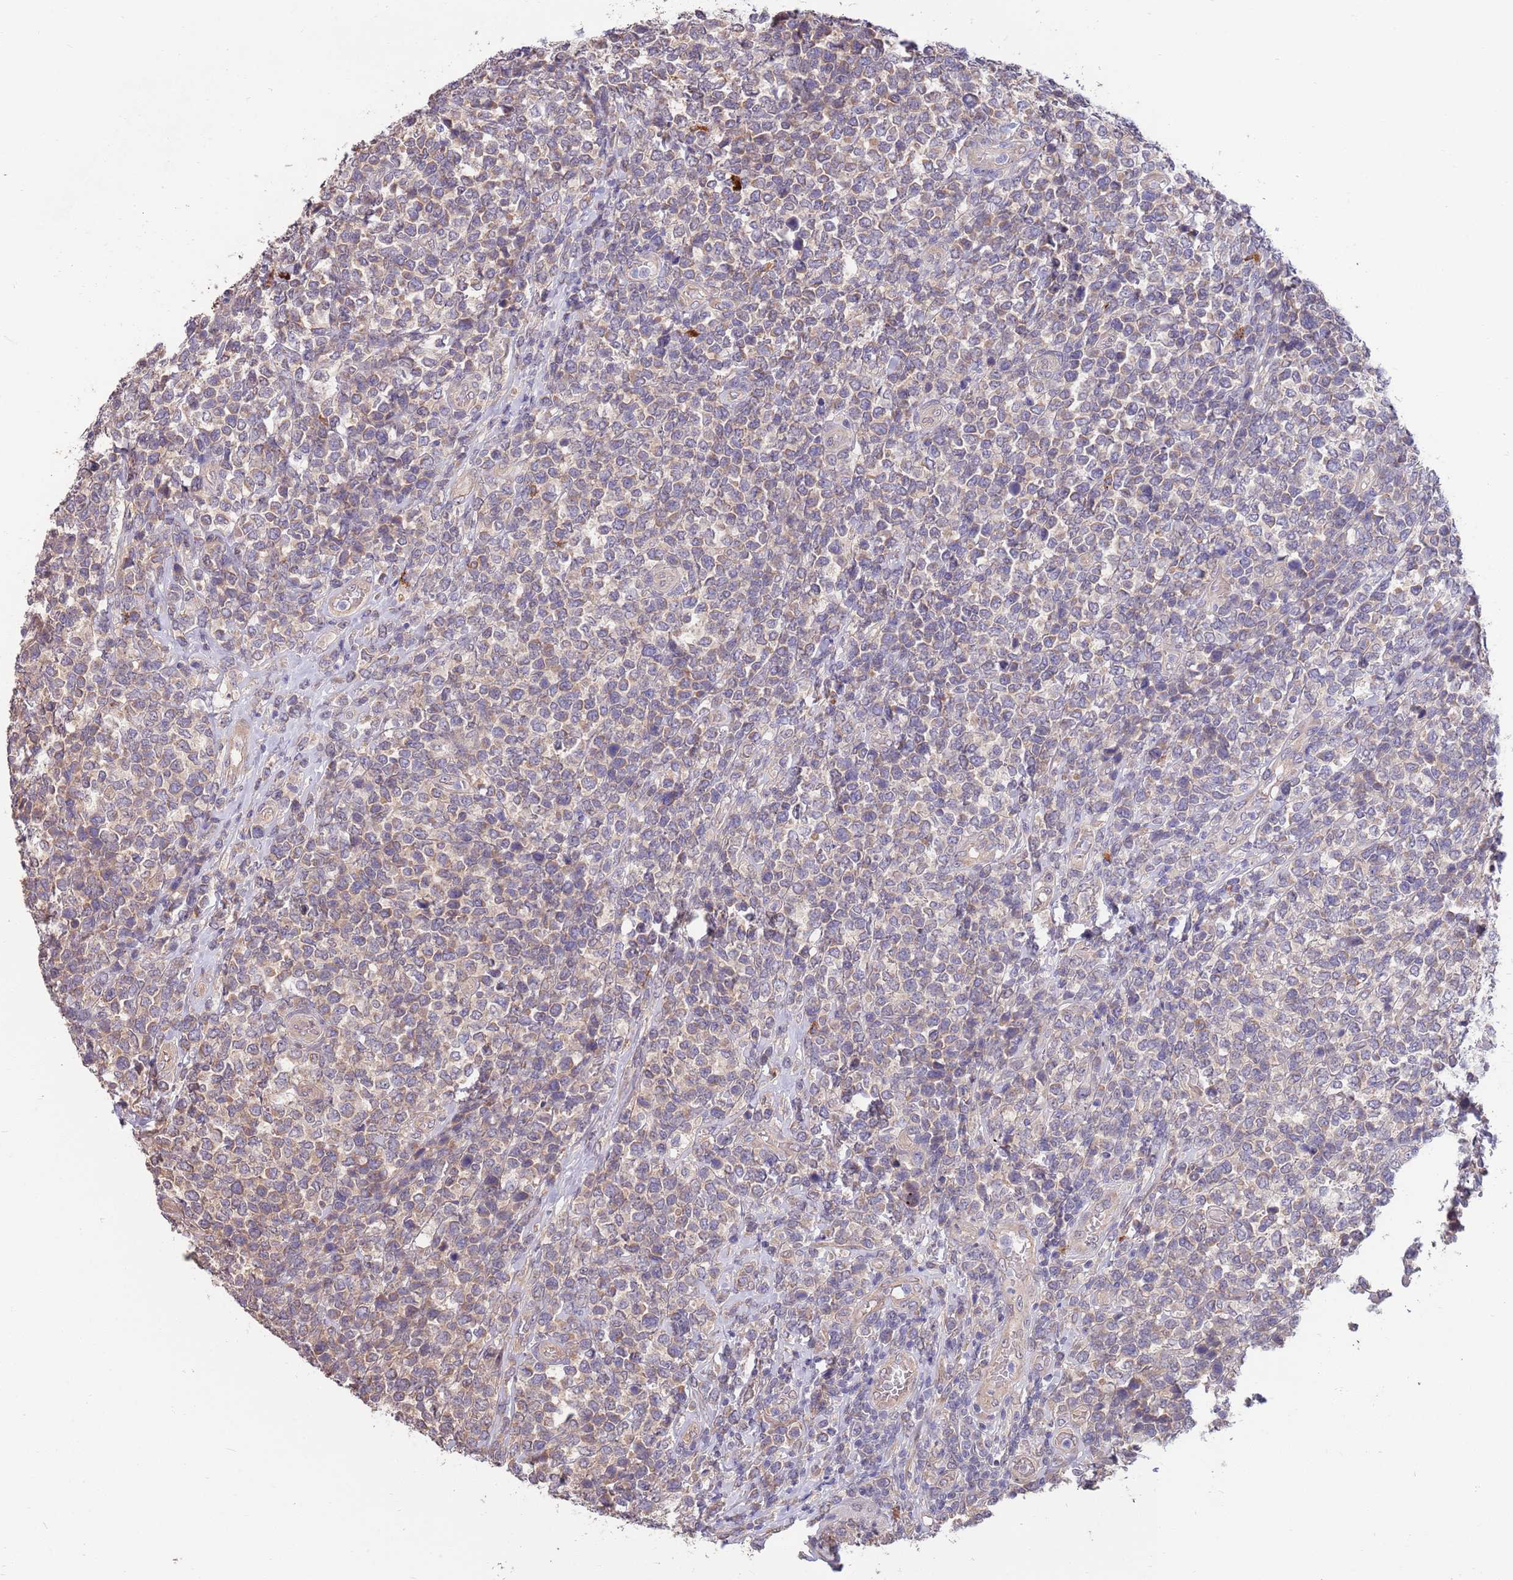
{"staining": {"intensity": "weak", "quantity": "25%-75%", "location": "cytoplasmic/membranous"}, "tissue": "lymphoma", "cell_type": "Tumor cells", "image_type": "cancer", "snomed": [{"axis": "morphology", "description": "Malignant lymphoma, non-Hodgkin's type, High grade"}, {"axis": "topography", "description": "Soft tissue"}], "caption": "Protein staining demonstrates weak cytoplasmic/membranous positivity in about 25%-75% of tumor cells in lymphoma.", "gene": "MARVELD2", "patient": {"sex": "female", "age": 56}}